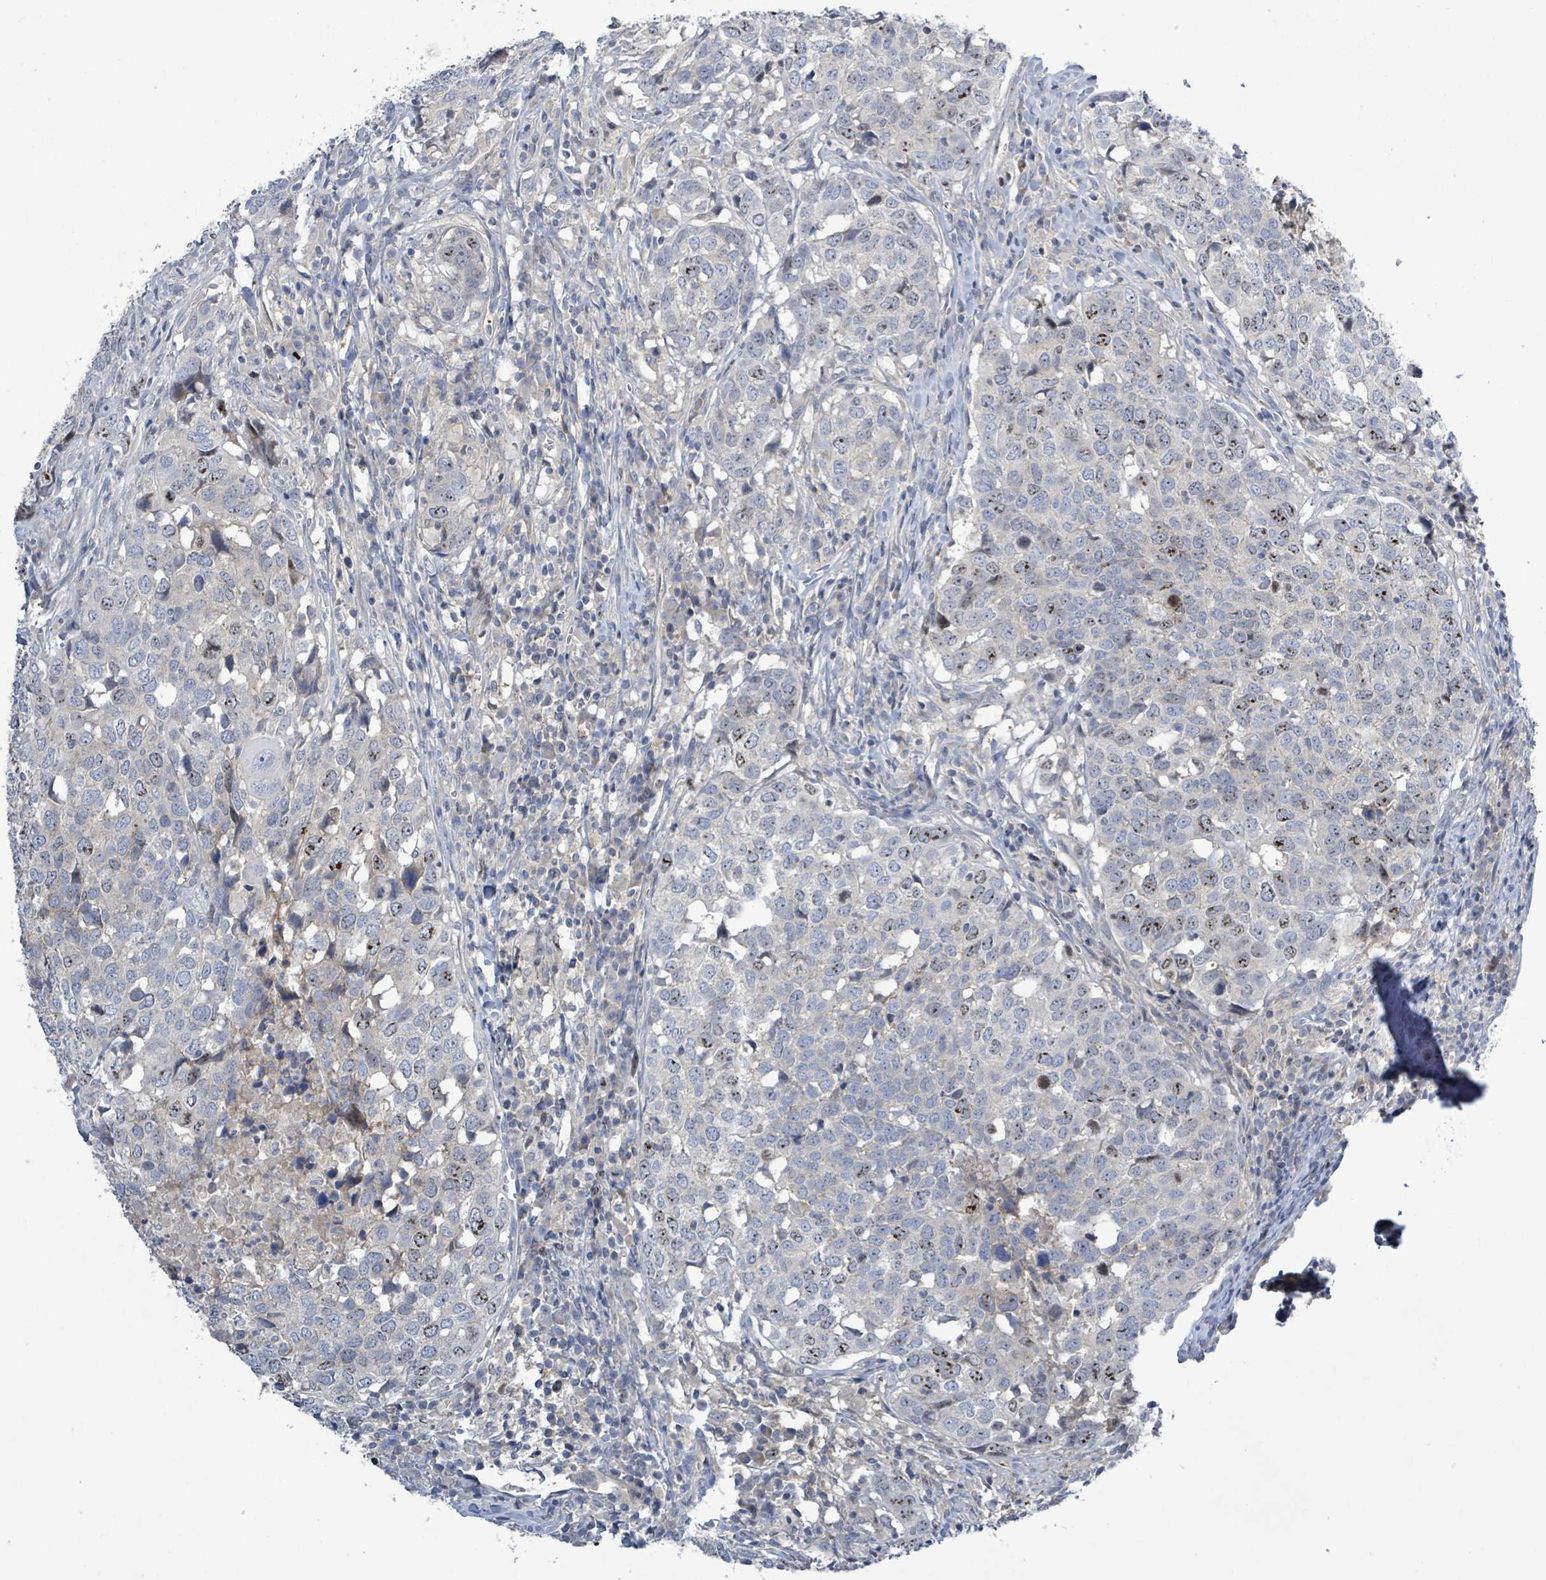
{"staining": {"intensity": "moderate", "quantity": "25%-75%", "location": "nuclear"}, "tissue": "head and neck cancer", "cell_type": "Tumor cells", "image_type": "cancer", "snomed": [{"axis": "morphology", "description": "Normal tissue, NOS"}, {"axis": "morphology", "description": "Squamous cell carcinoma, NOS"}, {"axis": "topography", "description": "Skeletal muscle"}, {"axis": "topography", "description": "Vascular tissue"}, {"axis": "topography", "description": "Peripheral nerve tissue"}, {"axis": "topography", "description": "Head-Neck"}], "caption": "Immunohistochemistry photomicrograph of squamous cell carcinoma (head and neck) stained for a protein (brown), which displays medium levels of moderate nuclear staining in approximately 25%-75% of tumor cells.", "gene": "KRAS", "patient": {"sex": "male", "age": 66}}